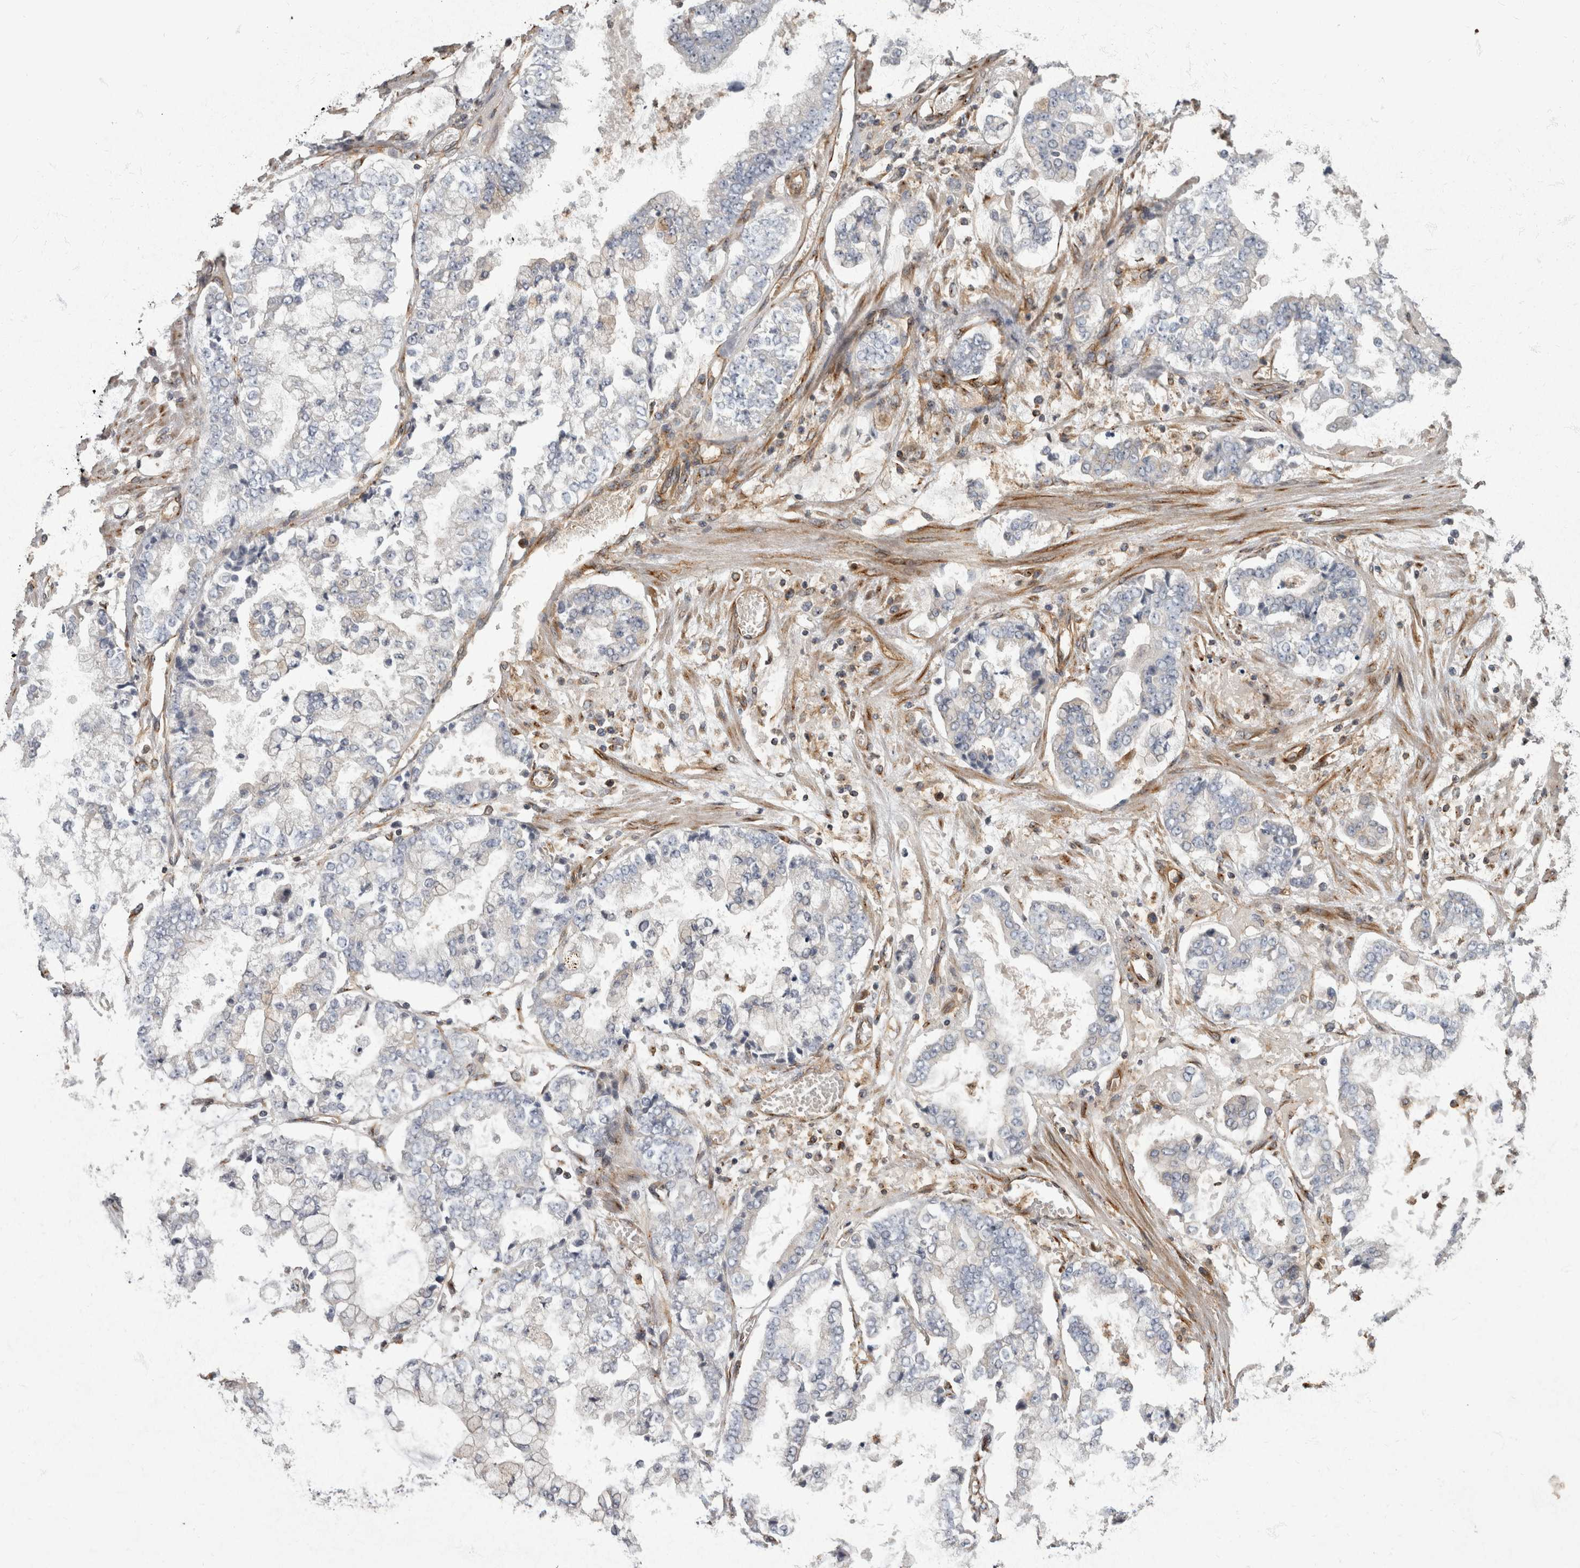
{"staining": {"intensity": "negative", "quantity": "none", "location": "none"}, "tissue": "stomach cancer", "cell_type": "Tumor cells", "image_type": "cancer", "snomed": [{"axis": "morphology", "description": "Adenocarcinoma, NOS"}, {"axis": "topography", "description": "Stomach"}], "caption": "This is an immunohistochemistry photomicrograph of stomach cancer. There is no staining in tumor cells.", "gene": "HOOK3", "patient": {"sex": "male", "age": 76}}